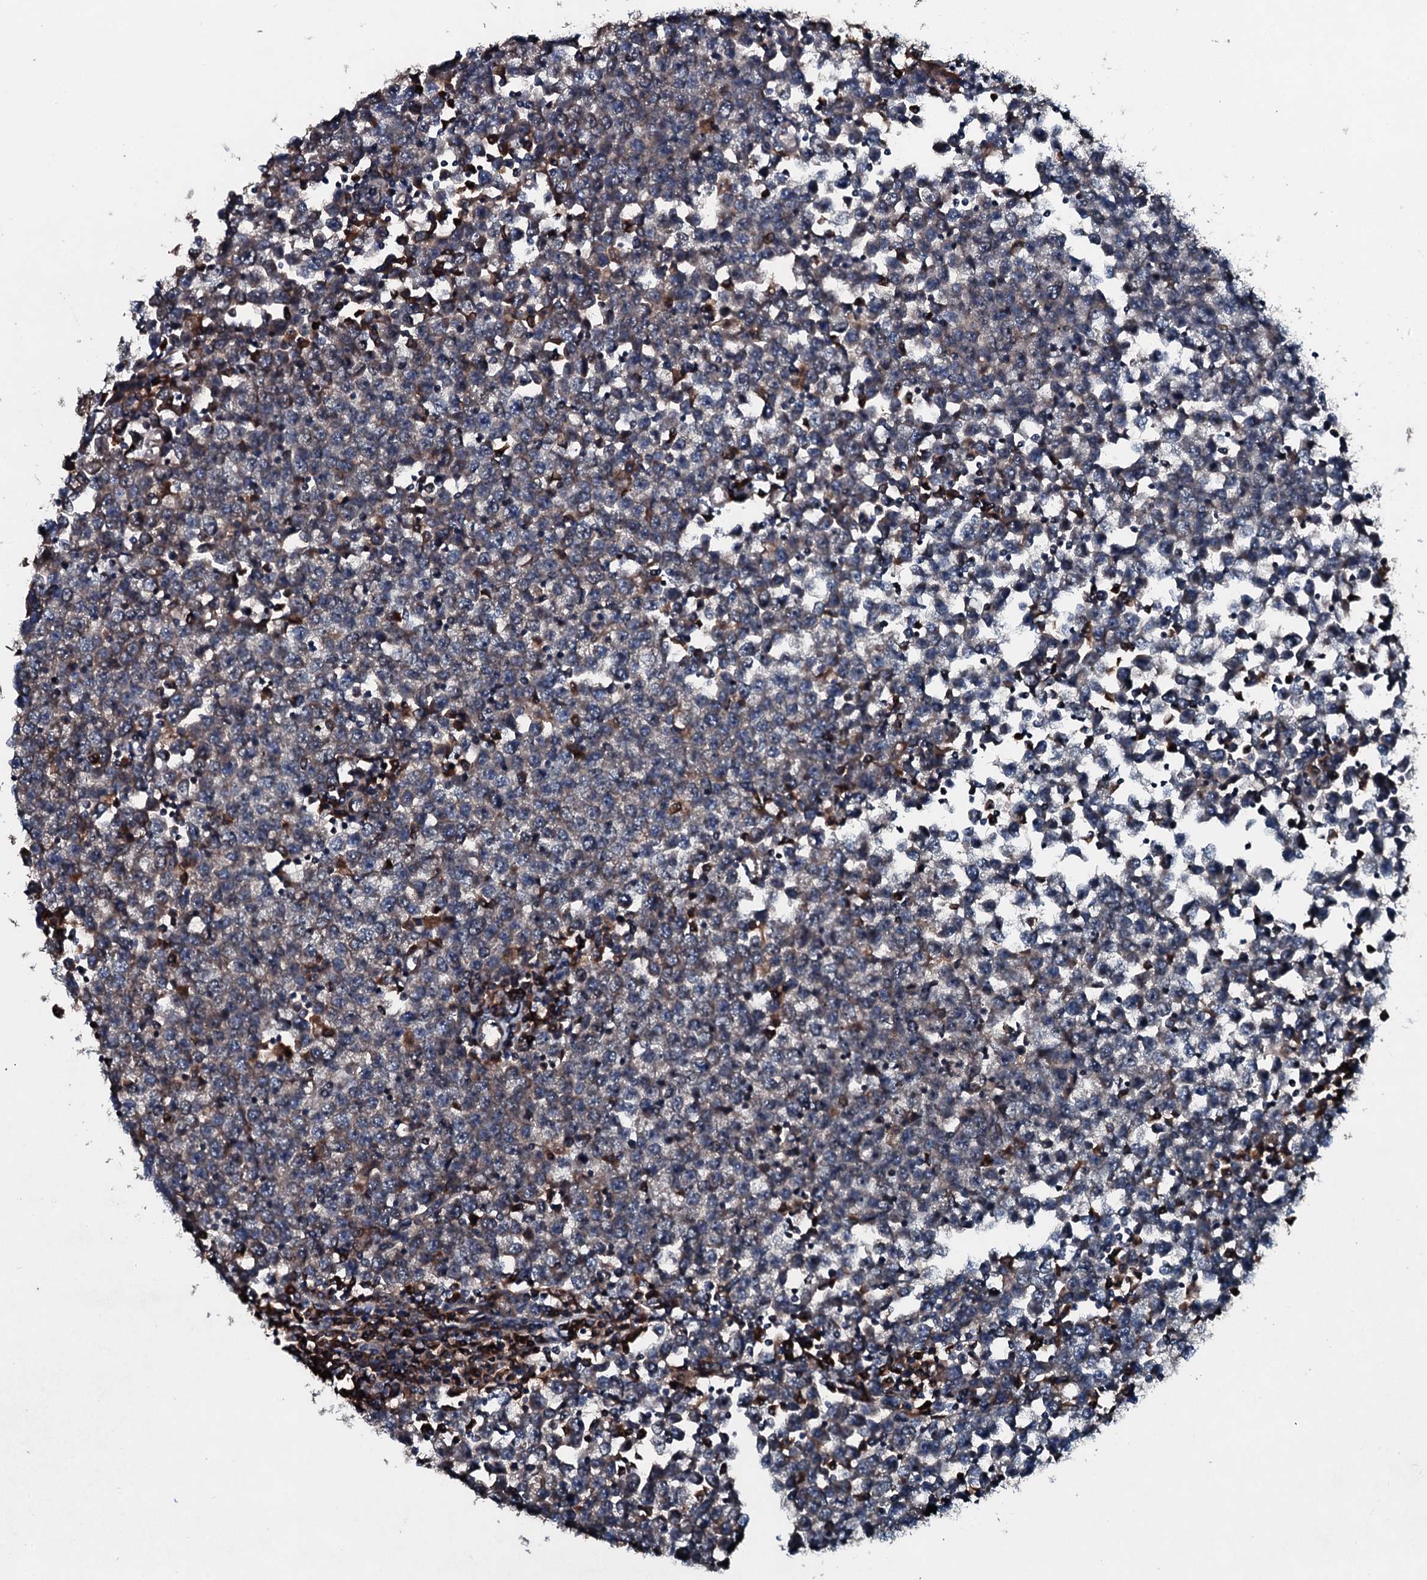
{"staining": {"intensity": "negative", "quantity": "none", "location": "none"}, "tissue": "testis cancer", "cell_type": "Tumor cells", "image_type": "cancer", "snomed": [{"axis": "morphology", "description": "Seminoma, NOS"}, {"axis": "topography", "description": "Testis"}], "caption": "High magnification brightfield microscopy of testis cancer (seminoma) stained with DAB (brown) and counterstained with hematoxylin (blue): tumor cells show no significant expression.", "gene": "ACSS3", "patient": {"sex": "male", "age": 65}}